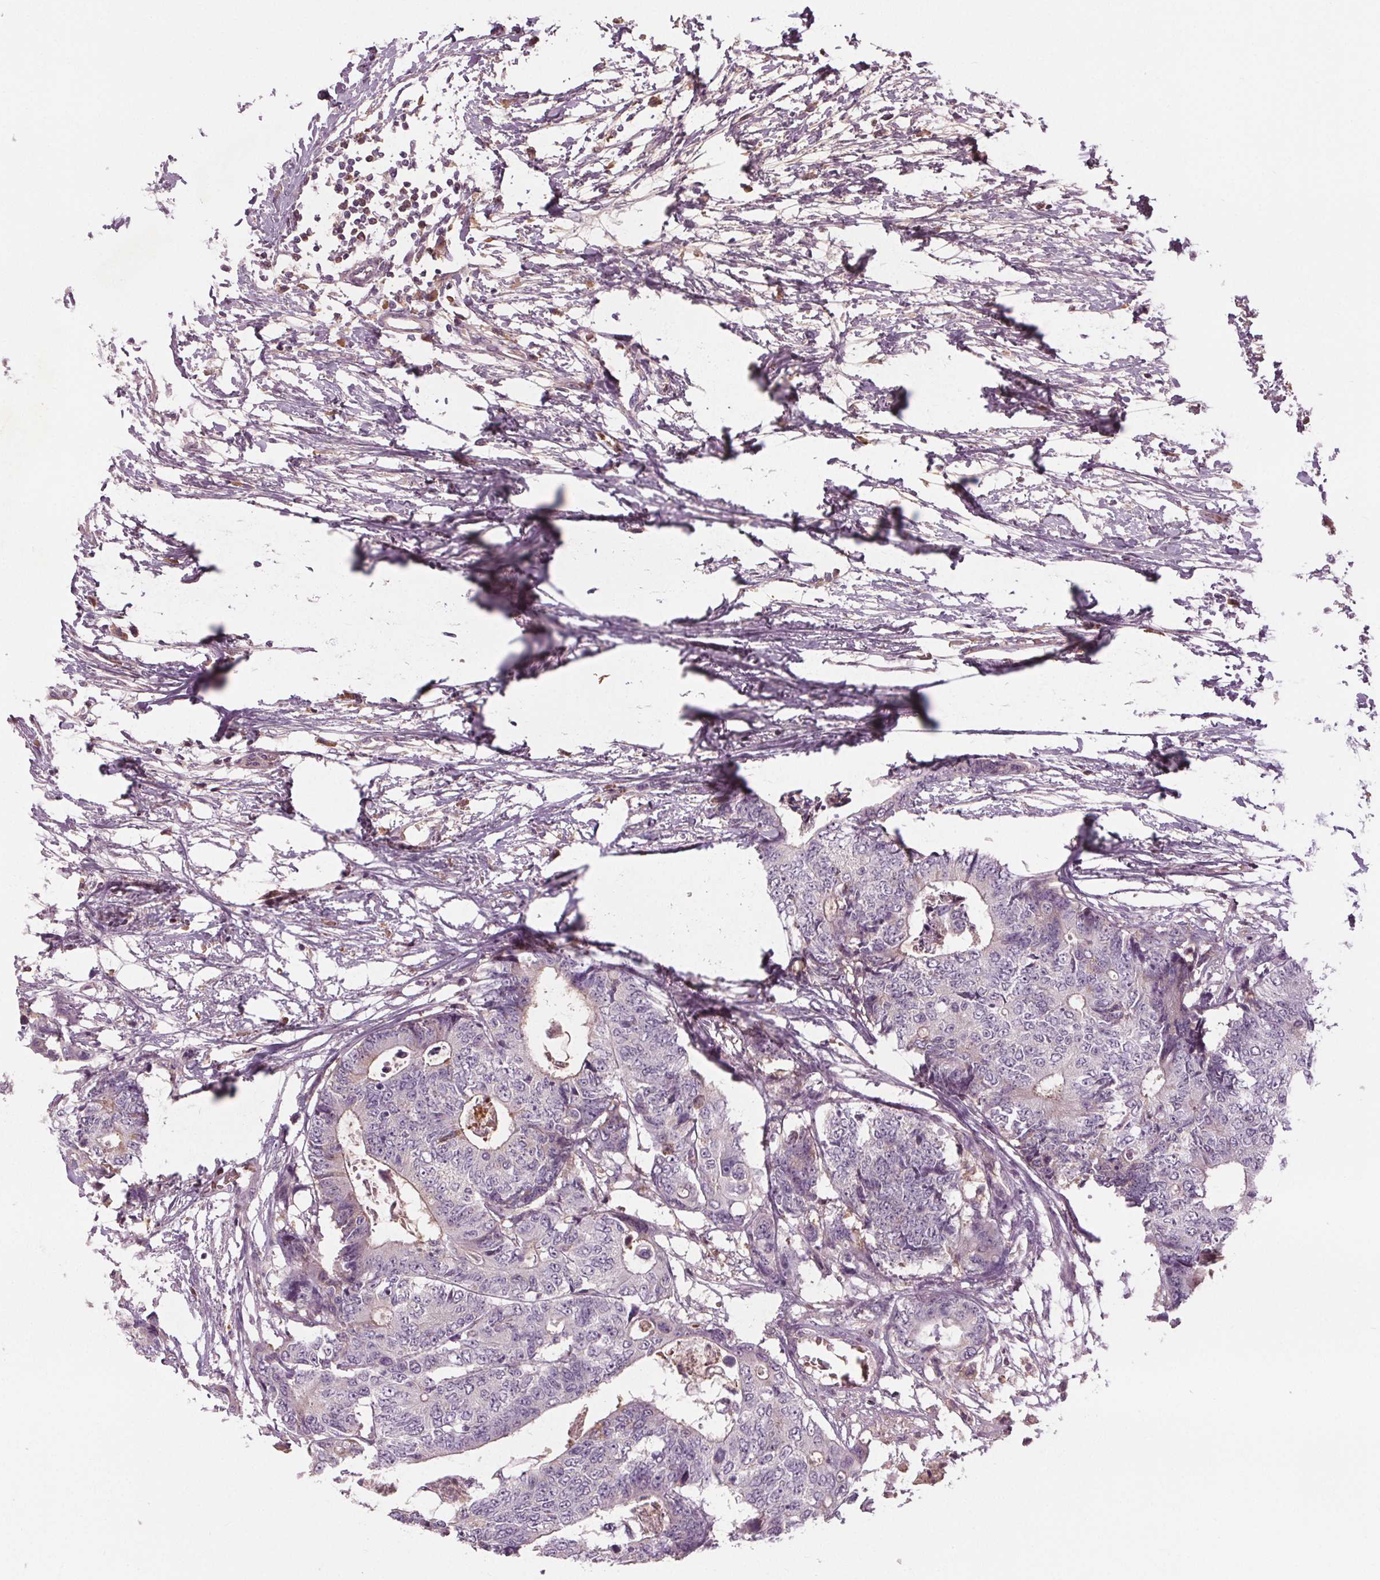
{"staining": {"intensity": "negative", "quantity": "none", "location": "none"}, "tissue": "colorectal cancer", "cell_type": "Tumor cells", "image_type": "cancer", "snomed": [{"axis": "morphology", "description": "Adenocarcinoma, NOS"}, {"axis": "topography", "description": "Colon"}], "caption": "Immunohistochemistry image of neoplastic tissue: colorectal adenocarcinoma stained with DAB (3,3'-diaminobenzidine) demonstrates no significant protein positivity in tumor cells.", "gene": "PDGFD", "patient": {"sex": "female", "age": 48}}